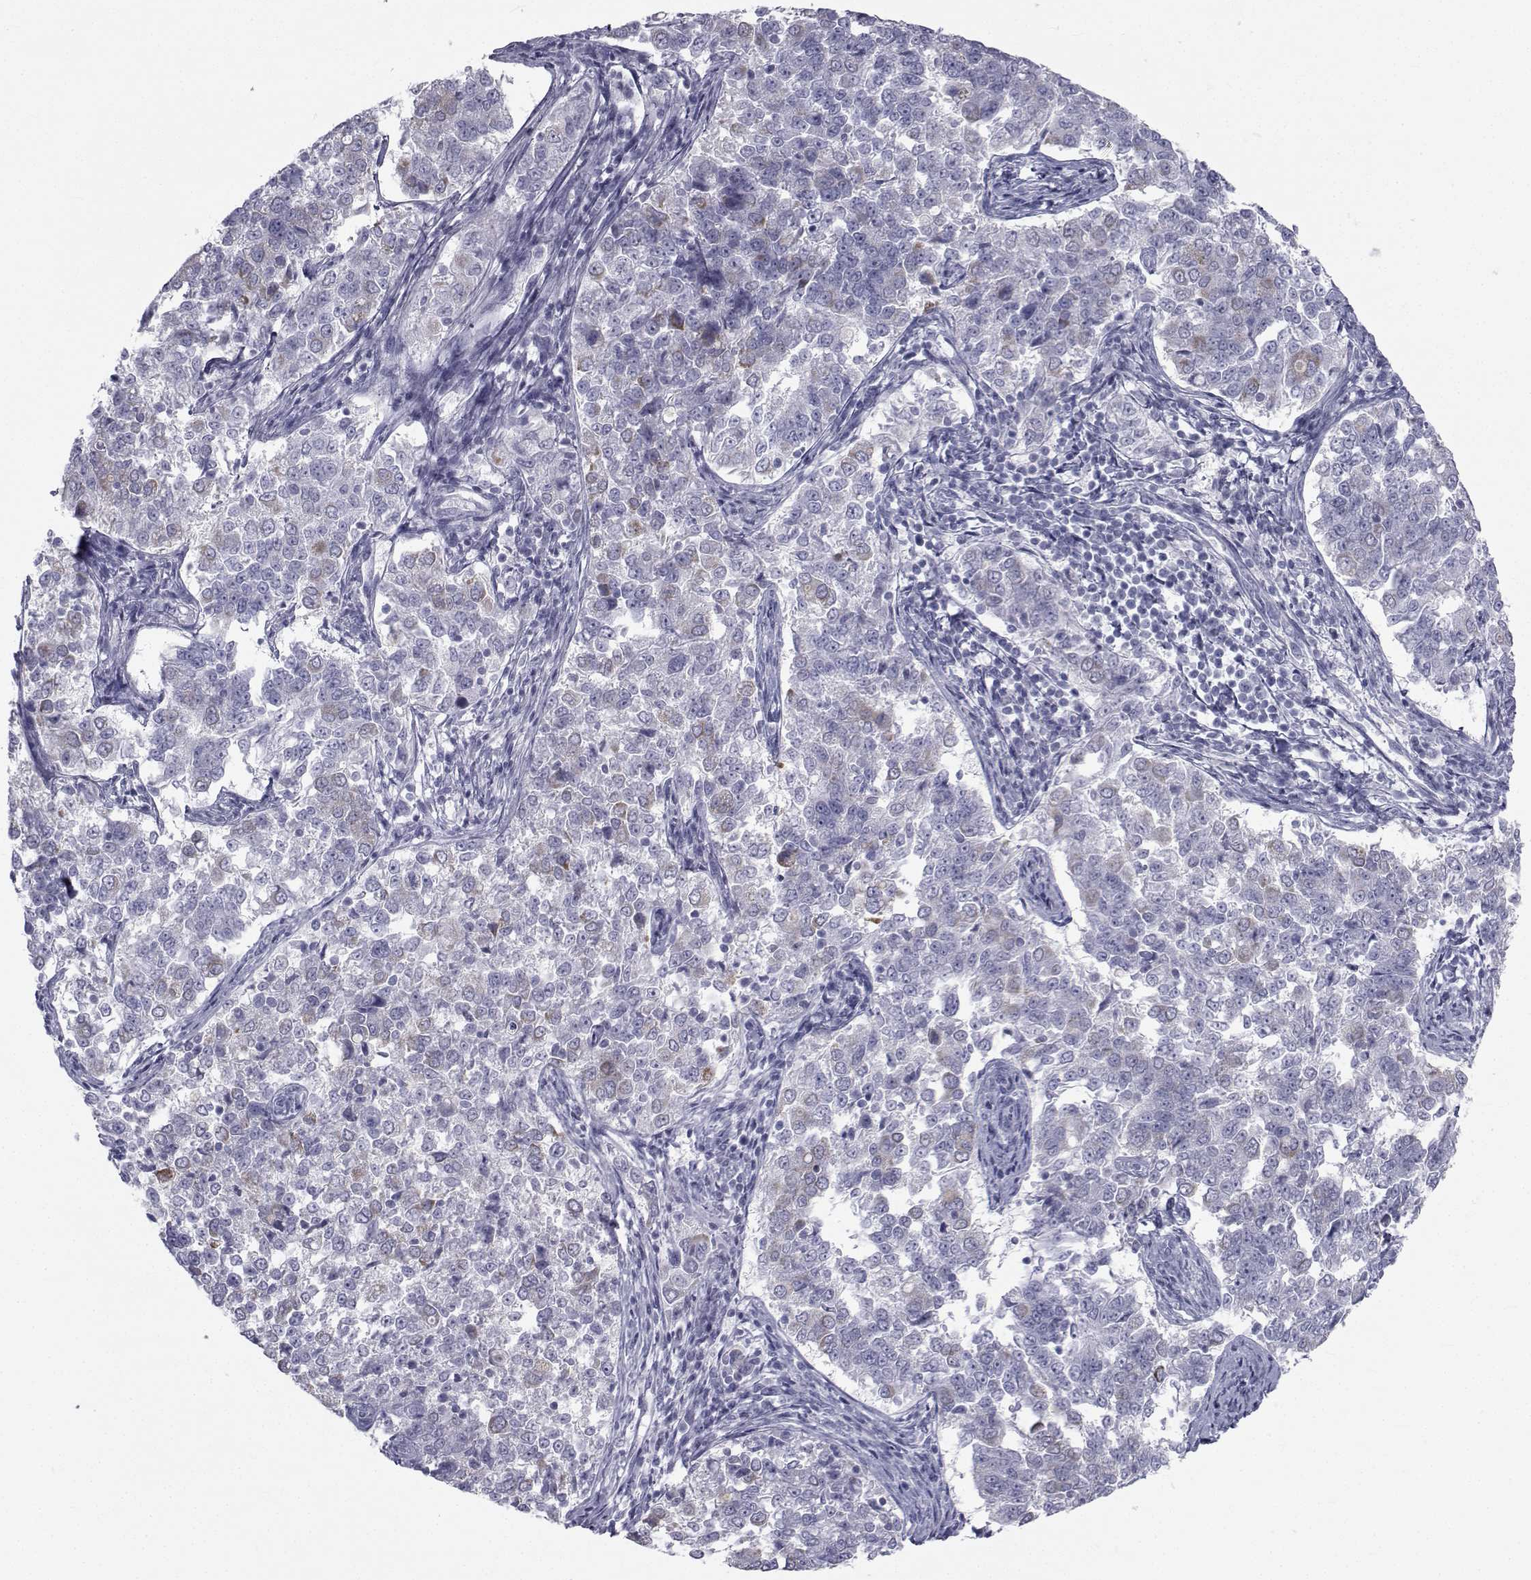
{"staining": {"intensity": "moderate", "quantity": "<25%", "location": "cytoplasmic/membranous"}, "tissue": "endometrial cancer", "cell_type": "Tumor cells", "image_type": "cancer", "snomed": [{"axis": "morphology", "description": "Adenocarcinoma, NOS"}, {"axis": "topography", "description": "Endometrium"}], "caption": "About <25% of tumor cells in human endometrial cancer show moderate cytoplasmic/membranous protein staining as visualized by brown immunohistochemical staining.", "gene": "FDXR", "patient": {"sex": "female", "age": 43}}